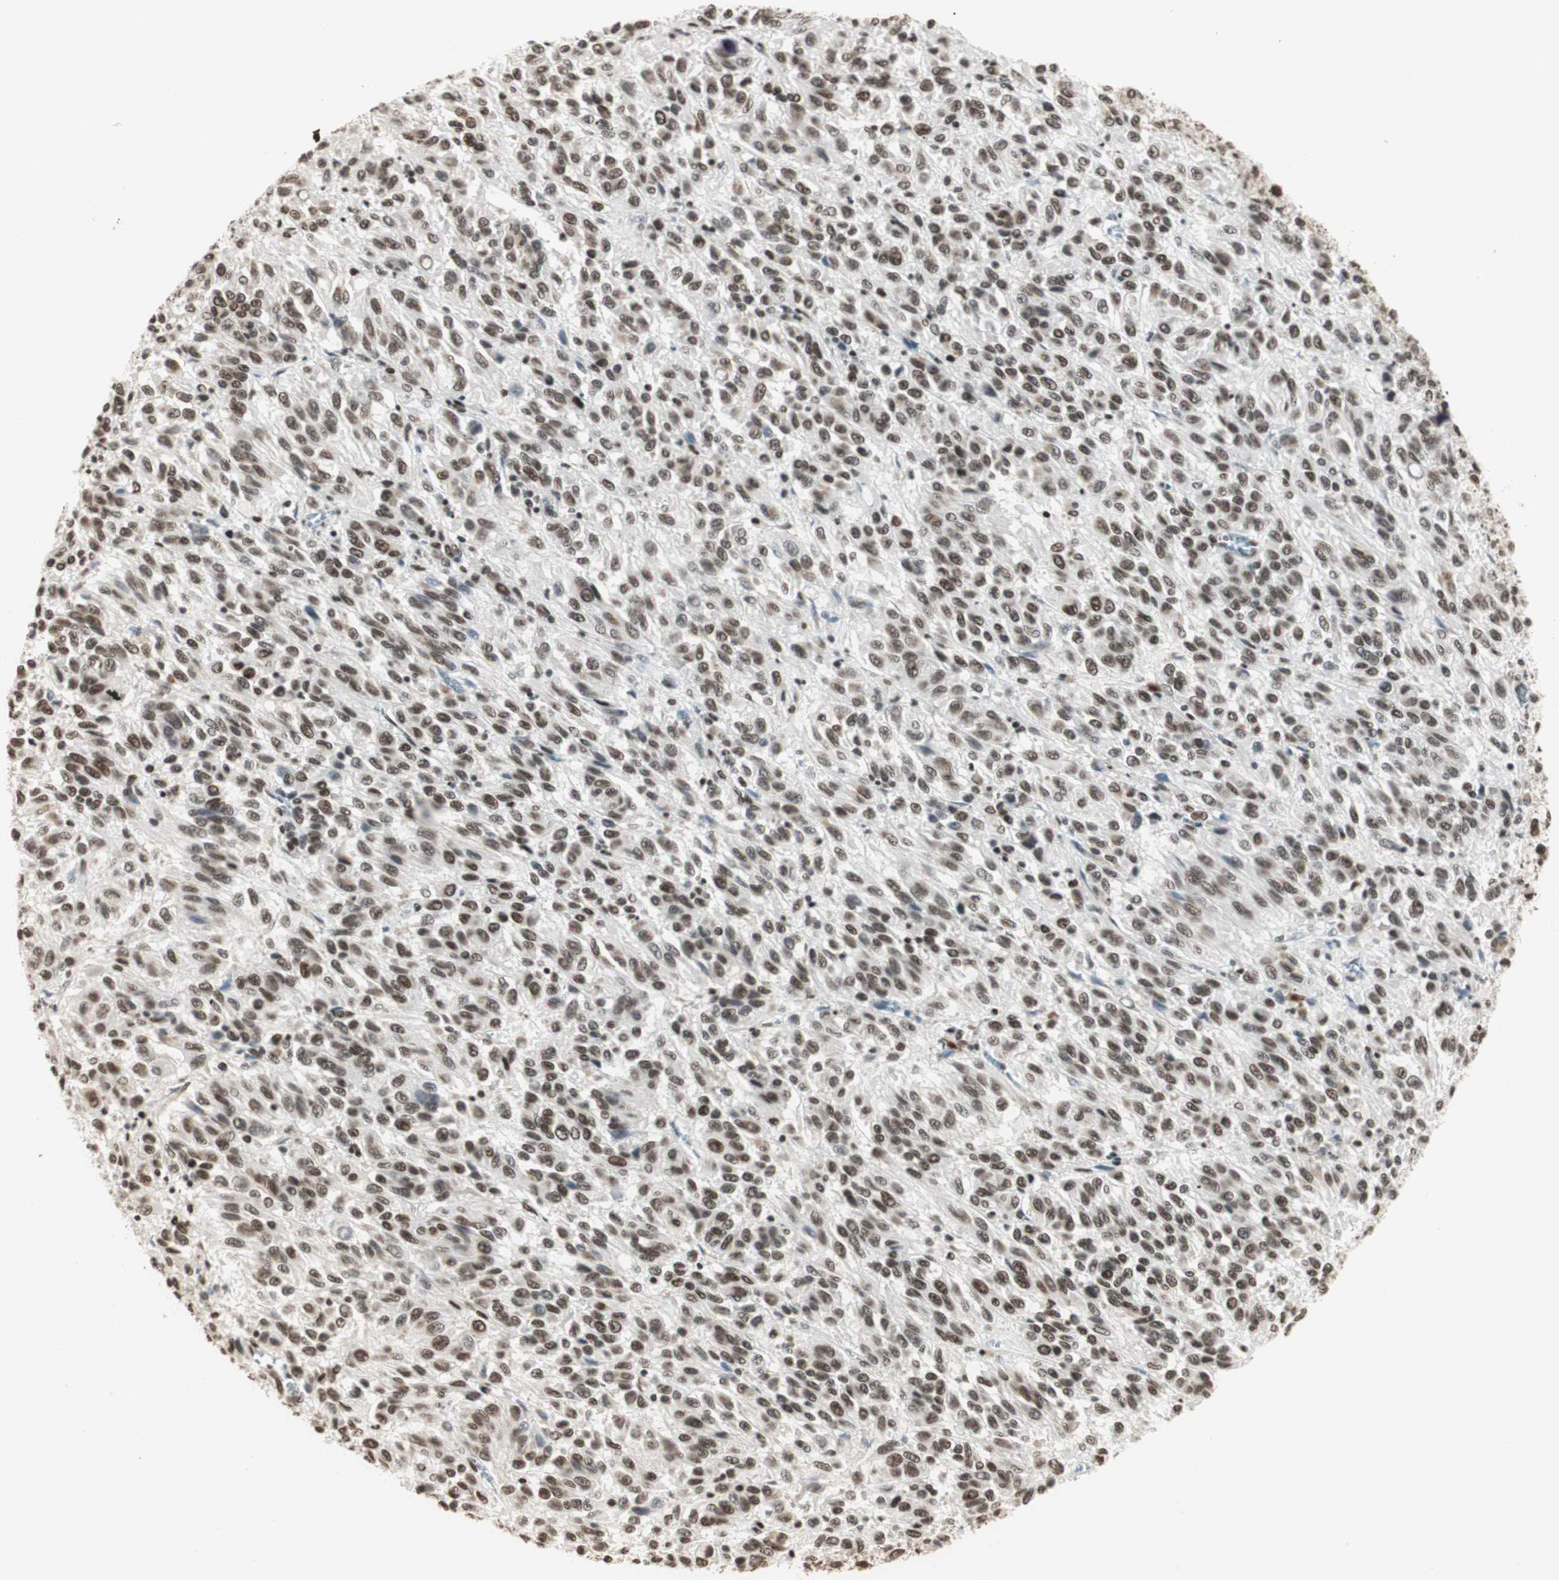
{"staining": {"intensity": "moderate", "quantity": ">75%", "location": "nuclear"}, "tissue": "melanoma", "cell_type": "Tumor cells", "image_type": "cancer", "snomed": [{"axis": "morphology", "description": "Malignant melanoma, Metastatic site"}, {"axis": "topography", "description": "Lung"}], "caption": "Malignant melanoma (metastatic site) was stained to show a protein in brown. There is medium levels of moderate nuclear staining in about >75% of tumor cells. (IHC, brightfield microscopy, high magnification).", "gene": "SMARCE1", "patient": {"sex": "male", "age": 64}}